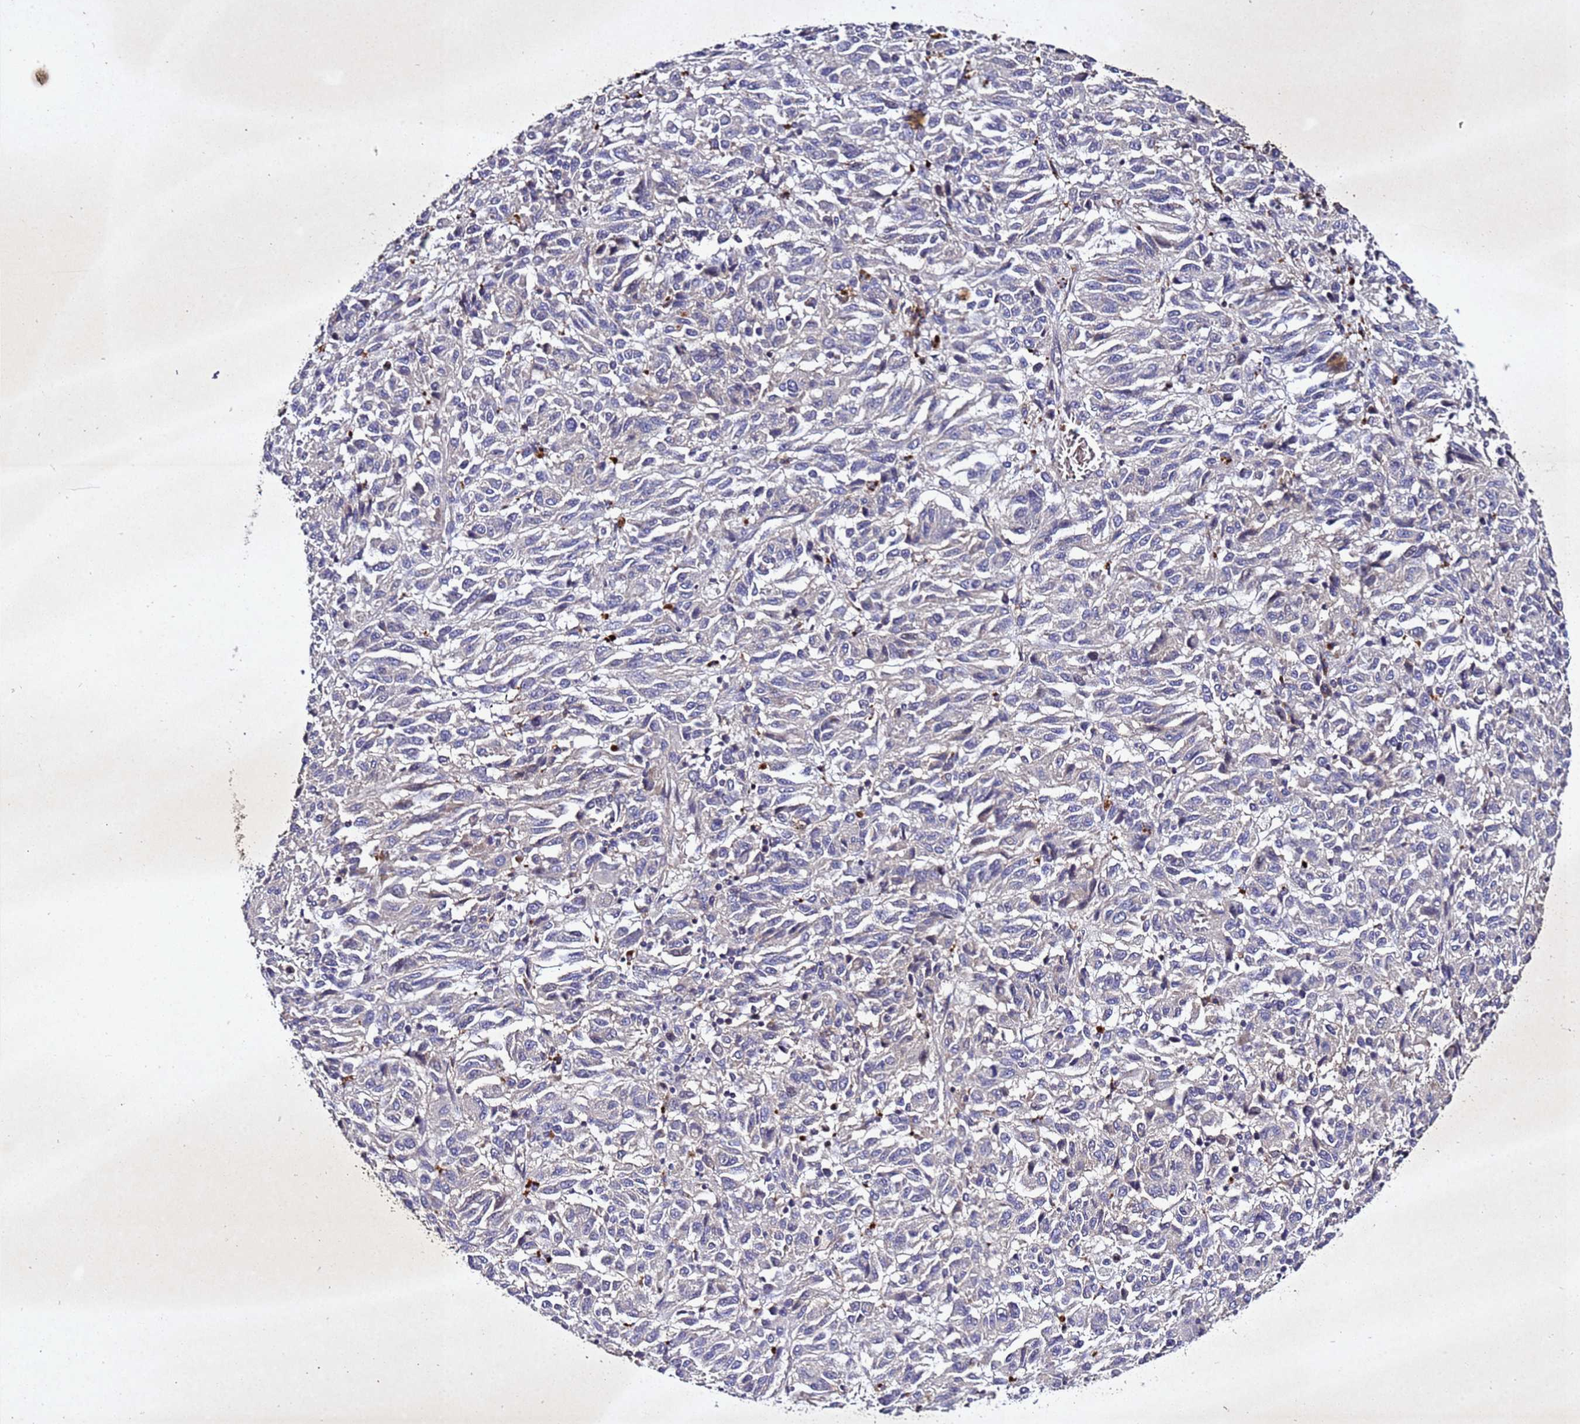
{"staining": {"intensity": "negative", "quantity": "none", "location": "none"}, "tissue": "melanoma", "cell_type": "Tumor cells", "image_type": "cancer", "snomed": [{"axis": "morphology", "description": "Malignant melanoma, Metastatic site"}, {"axis": "topography", "description": "Lung"}], "caption": "IHC of malignant melanoma (metastatic site) displays no expression in tumor cells.", "gene": "SV2B", "patient": {"sex": "male", "age": 64}}